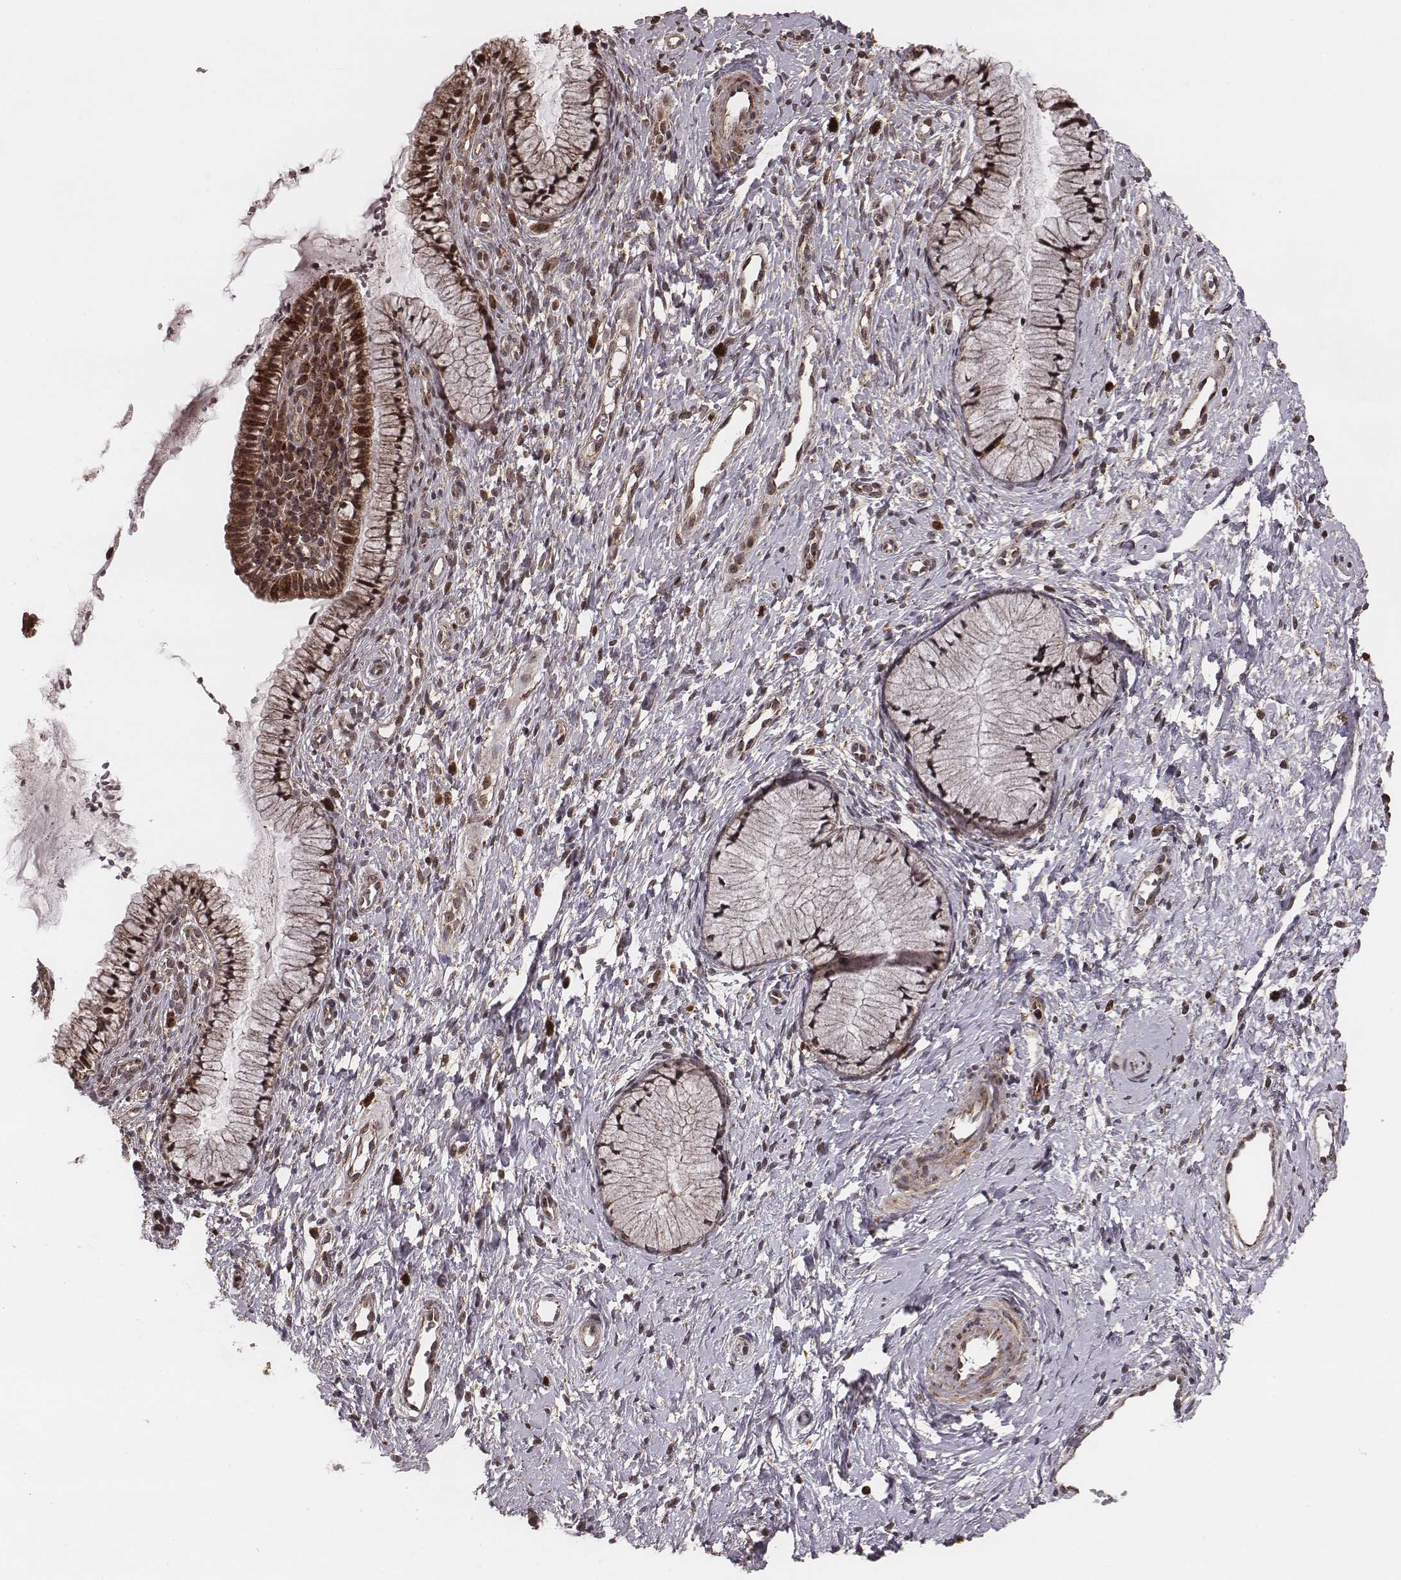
{"staining": {"intensity": "moderate", "quantity": ">75%", "location": "cytoplasmic/membranous,nuclear"}, "tissue": "cervix", "cell_type": "Glandular cells", "image_type": "normal", "snomed": [{"axis": "morphology", "description": "Normal tissue, NOS"}, {"axis": "topography", "description": "Cervix"}], "caption": "Immunohistochemical staining of unremarkable cervix shows medium levels of moderate cytoplasmic/membranous,nuclear expression in about >75% of glandular cells.", "gene": "ZDHHC21", "patient": {"sex": "female", "age": 36}}